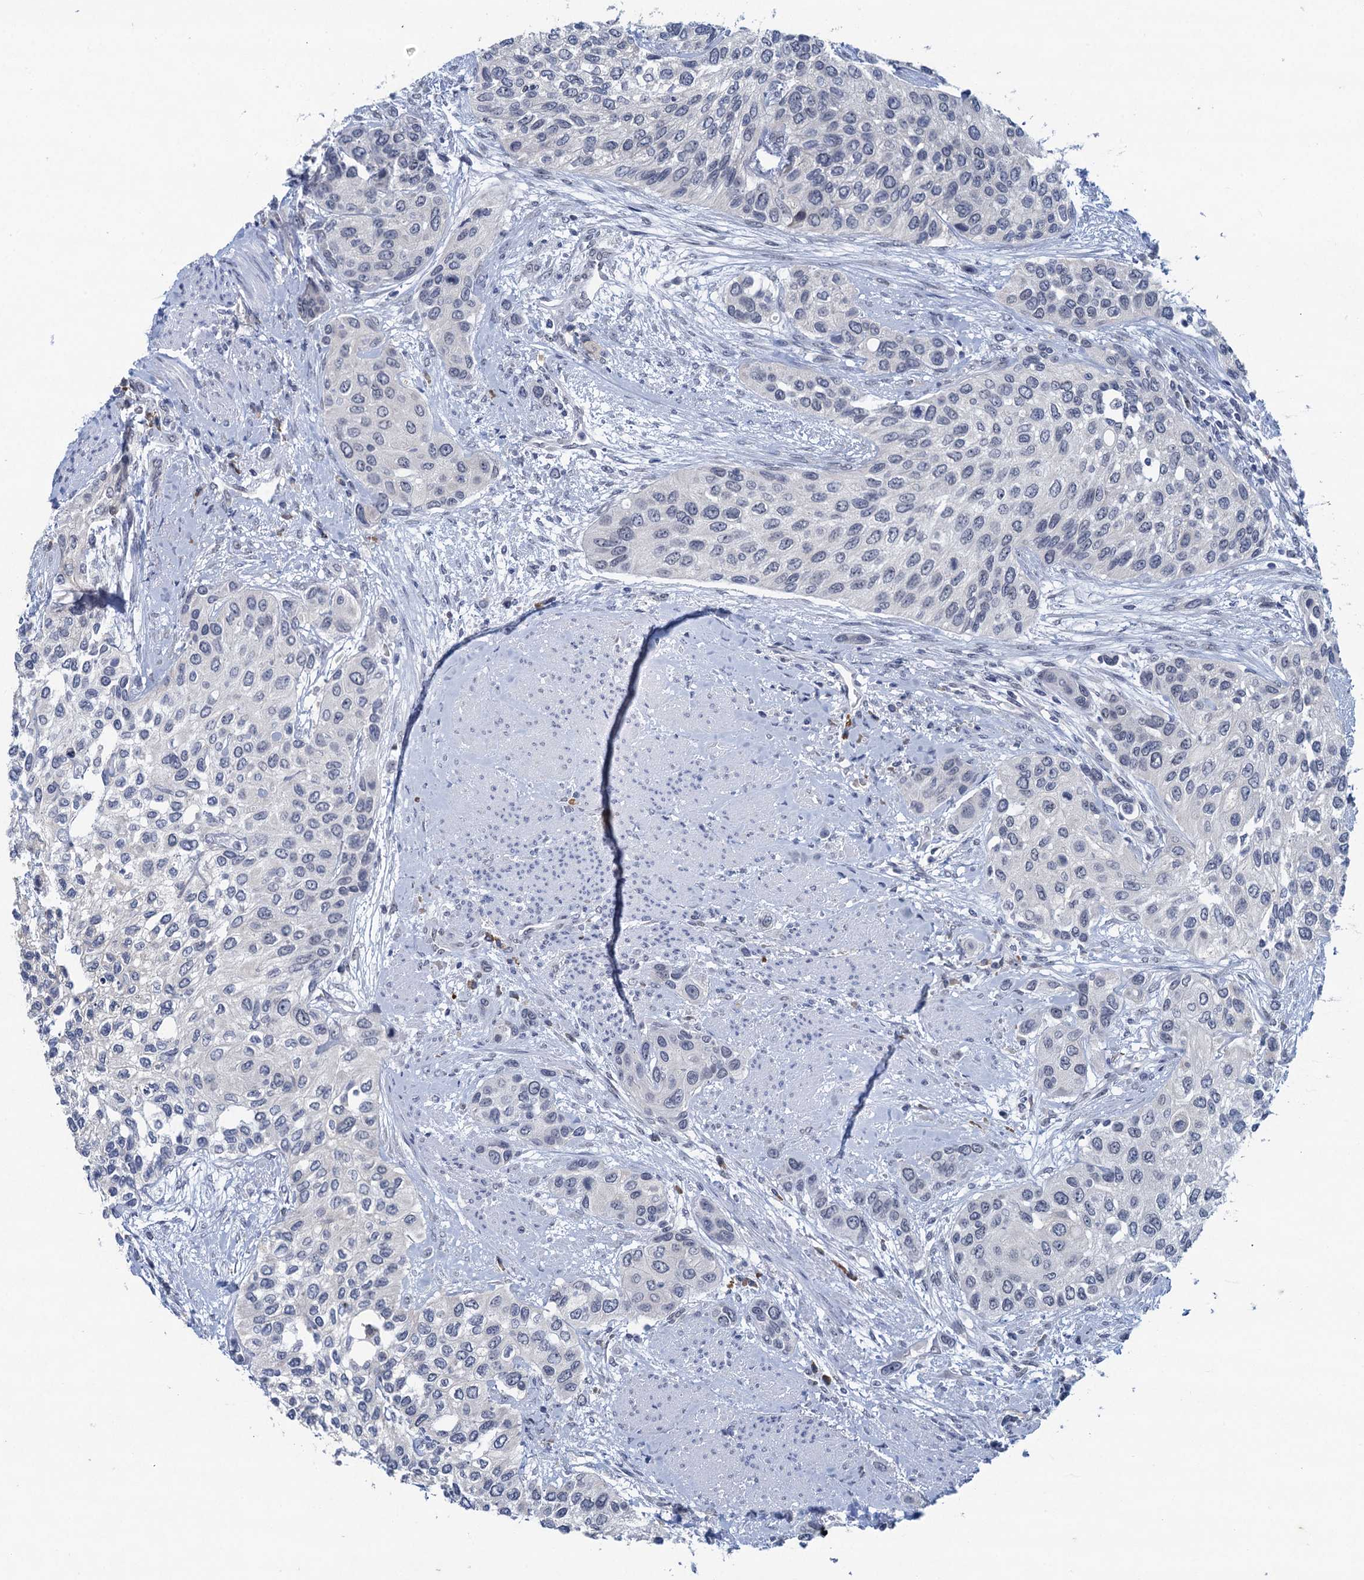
{"staining": {"intensity": "negative", "quantity": "none", "location": "none"}, "tissue": "urothelial cancer", "cell_type": "Tumor cells", "image_type": "cancer", "snomed": [{"axis": "morphology", "description": "Normal tissue, NOS"}, {"axis": "morphology", "description": "Urothelial carcinoma, High grade"}, {"axis": "topography", "description": "Vascular tissue"}, {"axis": "topography", "description": "Urinary bladder"}], "caption": "High power microscopy photomicrograph of an immunohistochemistry (IHC) photomicrograph of urothelial cancer, revealing no significant expression in tumor cells.", "gene": "HAPSTR1", "patient": {"sex": "female", "age": 56}}